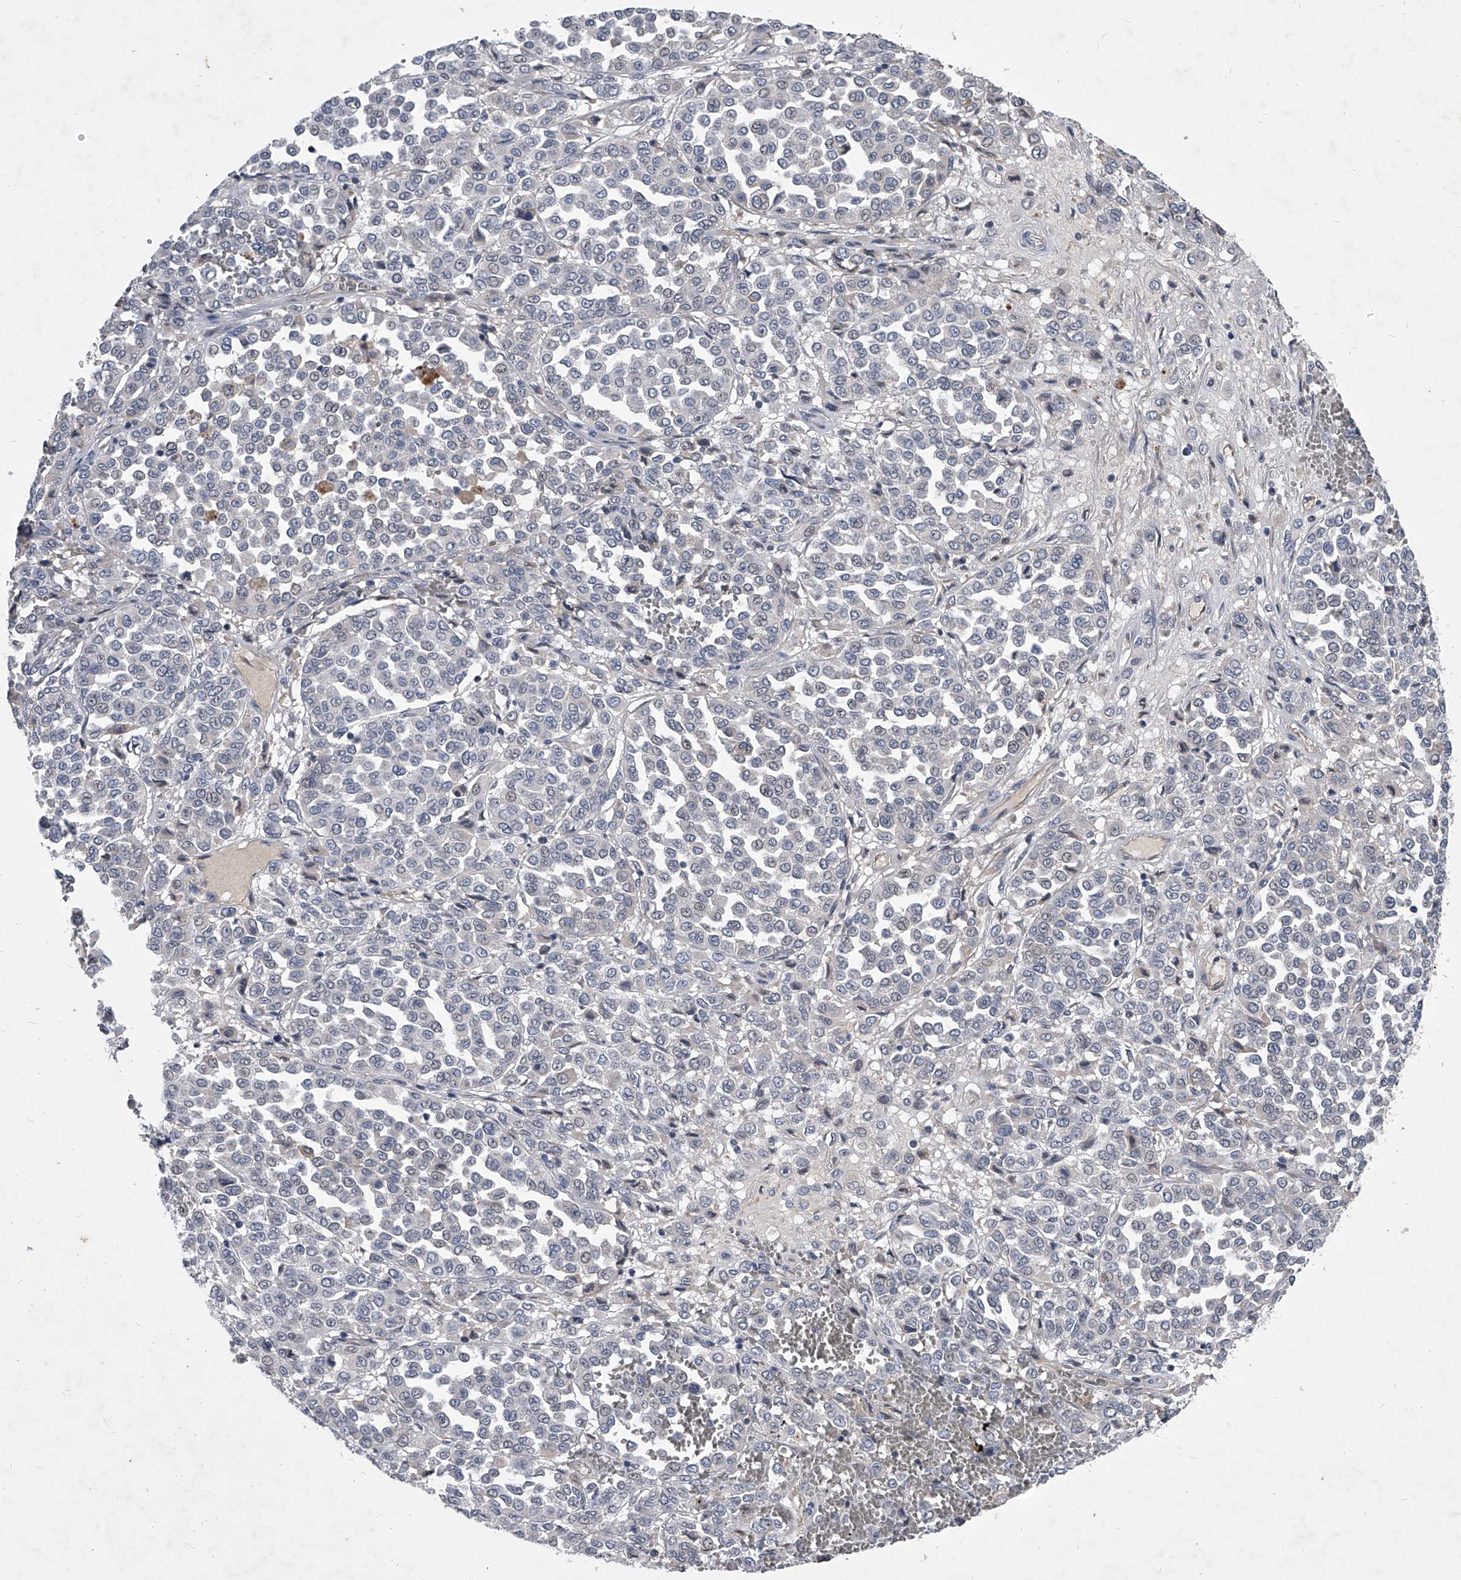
{"staining": {"intensity": "negative", "quantity": "none", "location": "none"}, "tissue": "melanoma", "cell_type": "Tumor cells", "image_type": "cancer", "snomed": [{"axis": "morphology", "description": "Malignant melanoma, Metastatic site"}, {"axis": "topography", "description": "Pancreas"}], "caption": "High magnification brightfield microscopy of malignant melanoma (metastatic site) stained with DAB (brown) and counterstained with hematoxylin (blue): tumor cells show no significant positivity.", "gene": "ZNF76", "patient": {"sex": "female", "age": 30}}